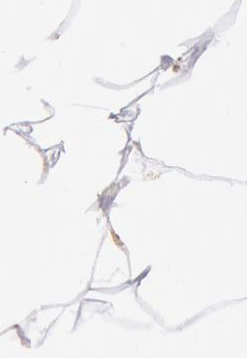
{"staining": {"intensity": "negative", "quantity": "none", "location": "none"}, "tissue": "adipose tissue", "cell_type": "Adipocytes", "image_type": "normal", "snomed": [{"axis": "morphology", "description": "Normal tissue, NOS"}, {"axis": "morphology", "description": "Duct carcinoma"}, {"axis": "topography", "description": "Breast"}, {"axis": "topography", "description": "Adipose tissue"}], "caption": "Immunohistochemistry photomicrograph of benign adipose tissue stained for a protein (brown), which reveals no expression in adipocytes. (Stains: DAB immunohistochemistry (IHC) with hematoxylin counter stain, Microscopy: brightfield microscopy at high magnification).", "gene": "FRMD6", "patient": {"sex": "female", "age": 37}}